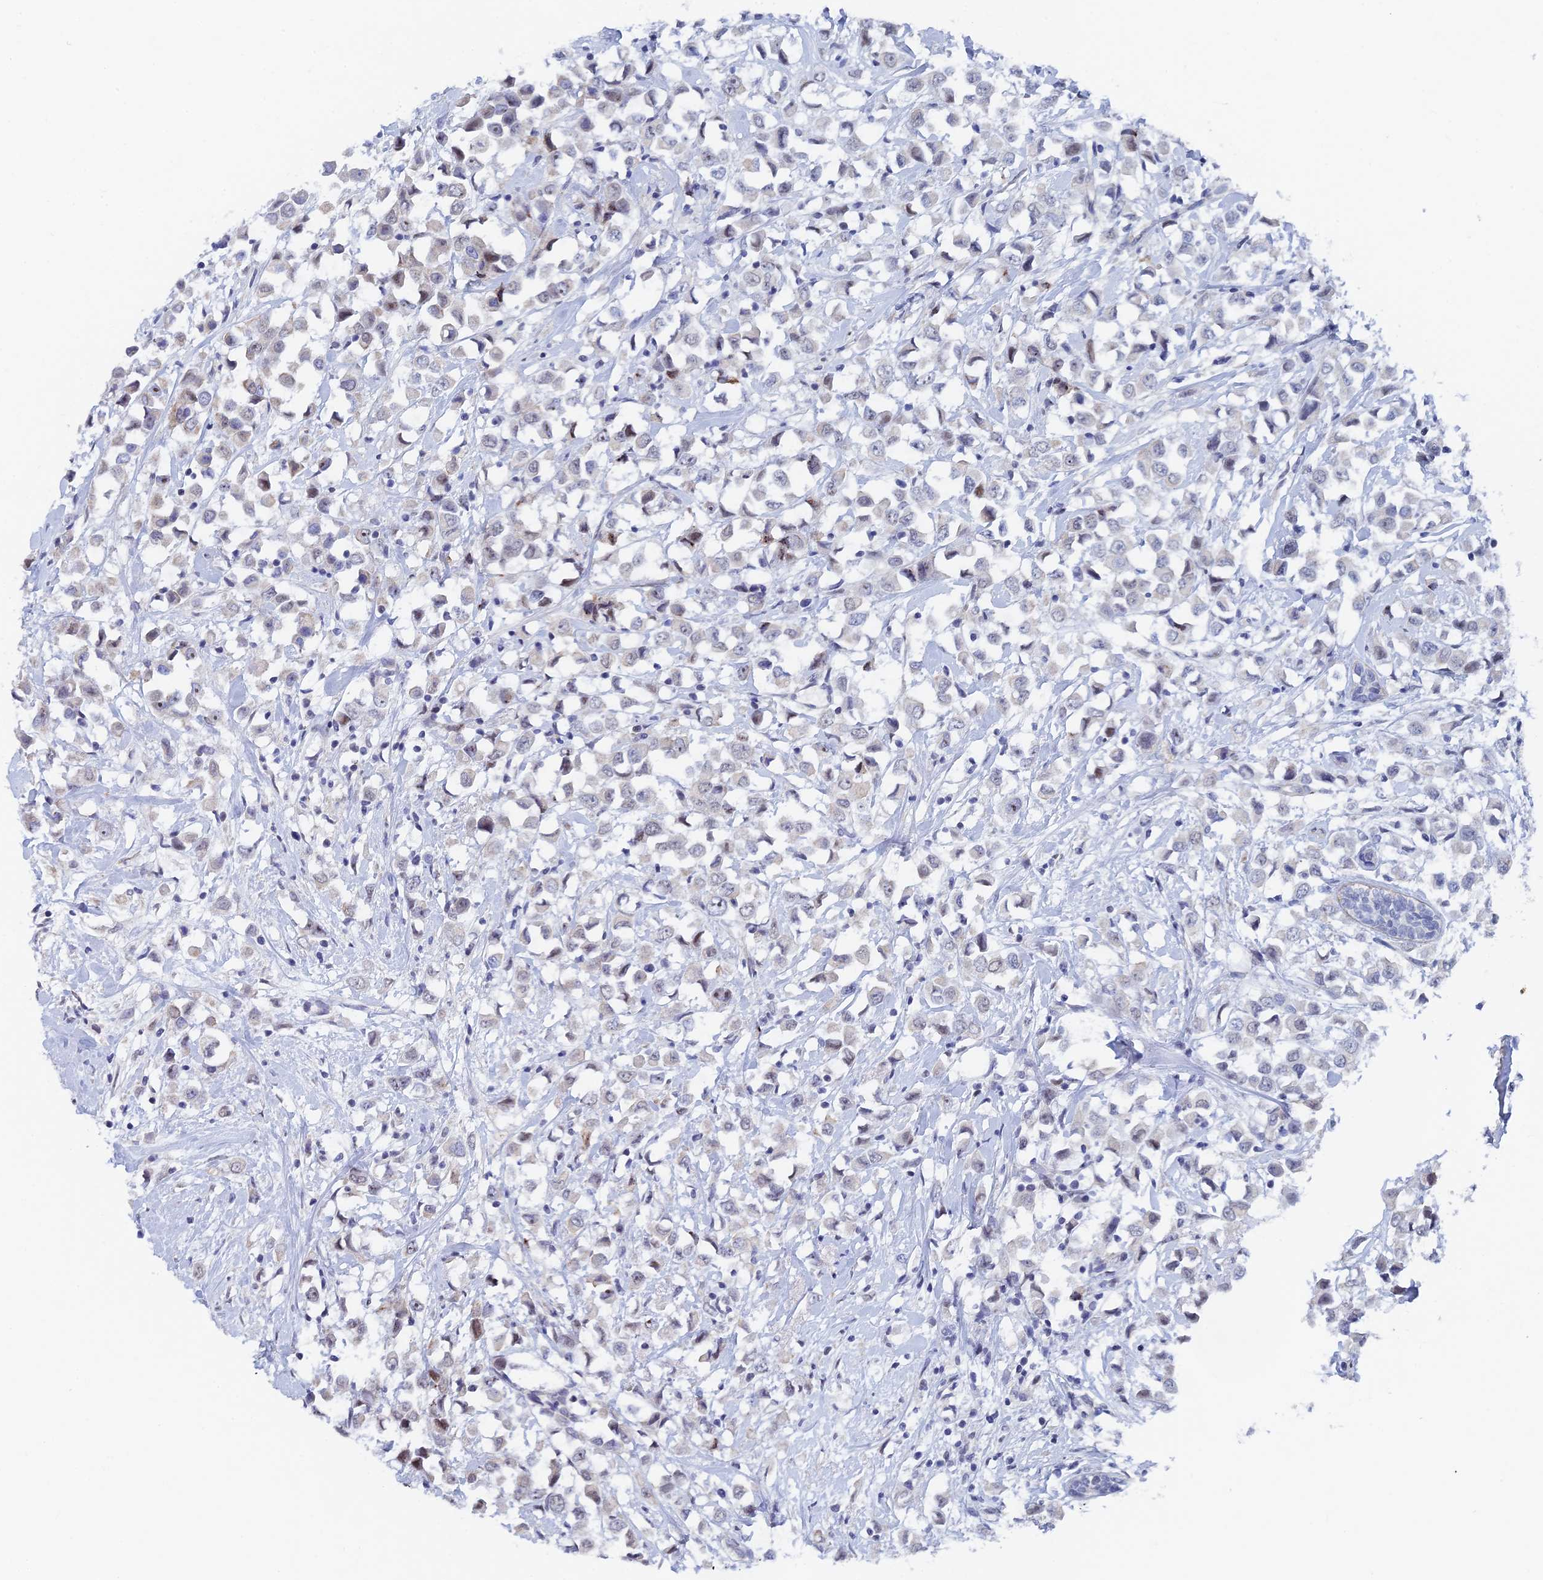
{"staining": {"intensity": "moderate", "quantity": "<25%", "location": "nuclear"}, "tissue": "breast cancer", "cell_type": "Tumor cells", "image_type": "cancer", "snomed": [{"axis": "morphology", "description": "Duct carcinoma"}, {"axis": "topography", "description": "Breast"}], "caption": "IHC micrograph of breast cancer stained for a protein (brown), which shows low levels of moderate nuclear positivity in approximately <25% of tumor cells.", "gene": "GMNC", "patient": {"sex": "female", "age": 61}}